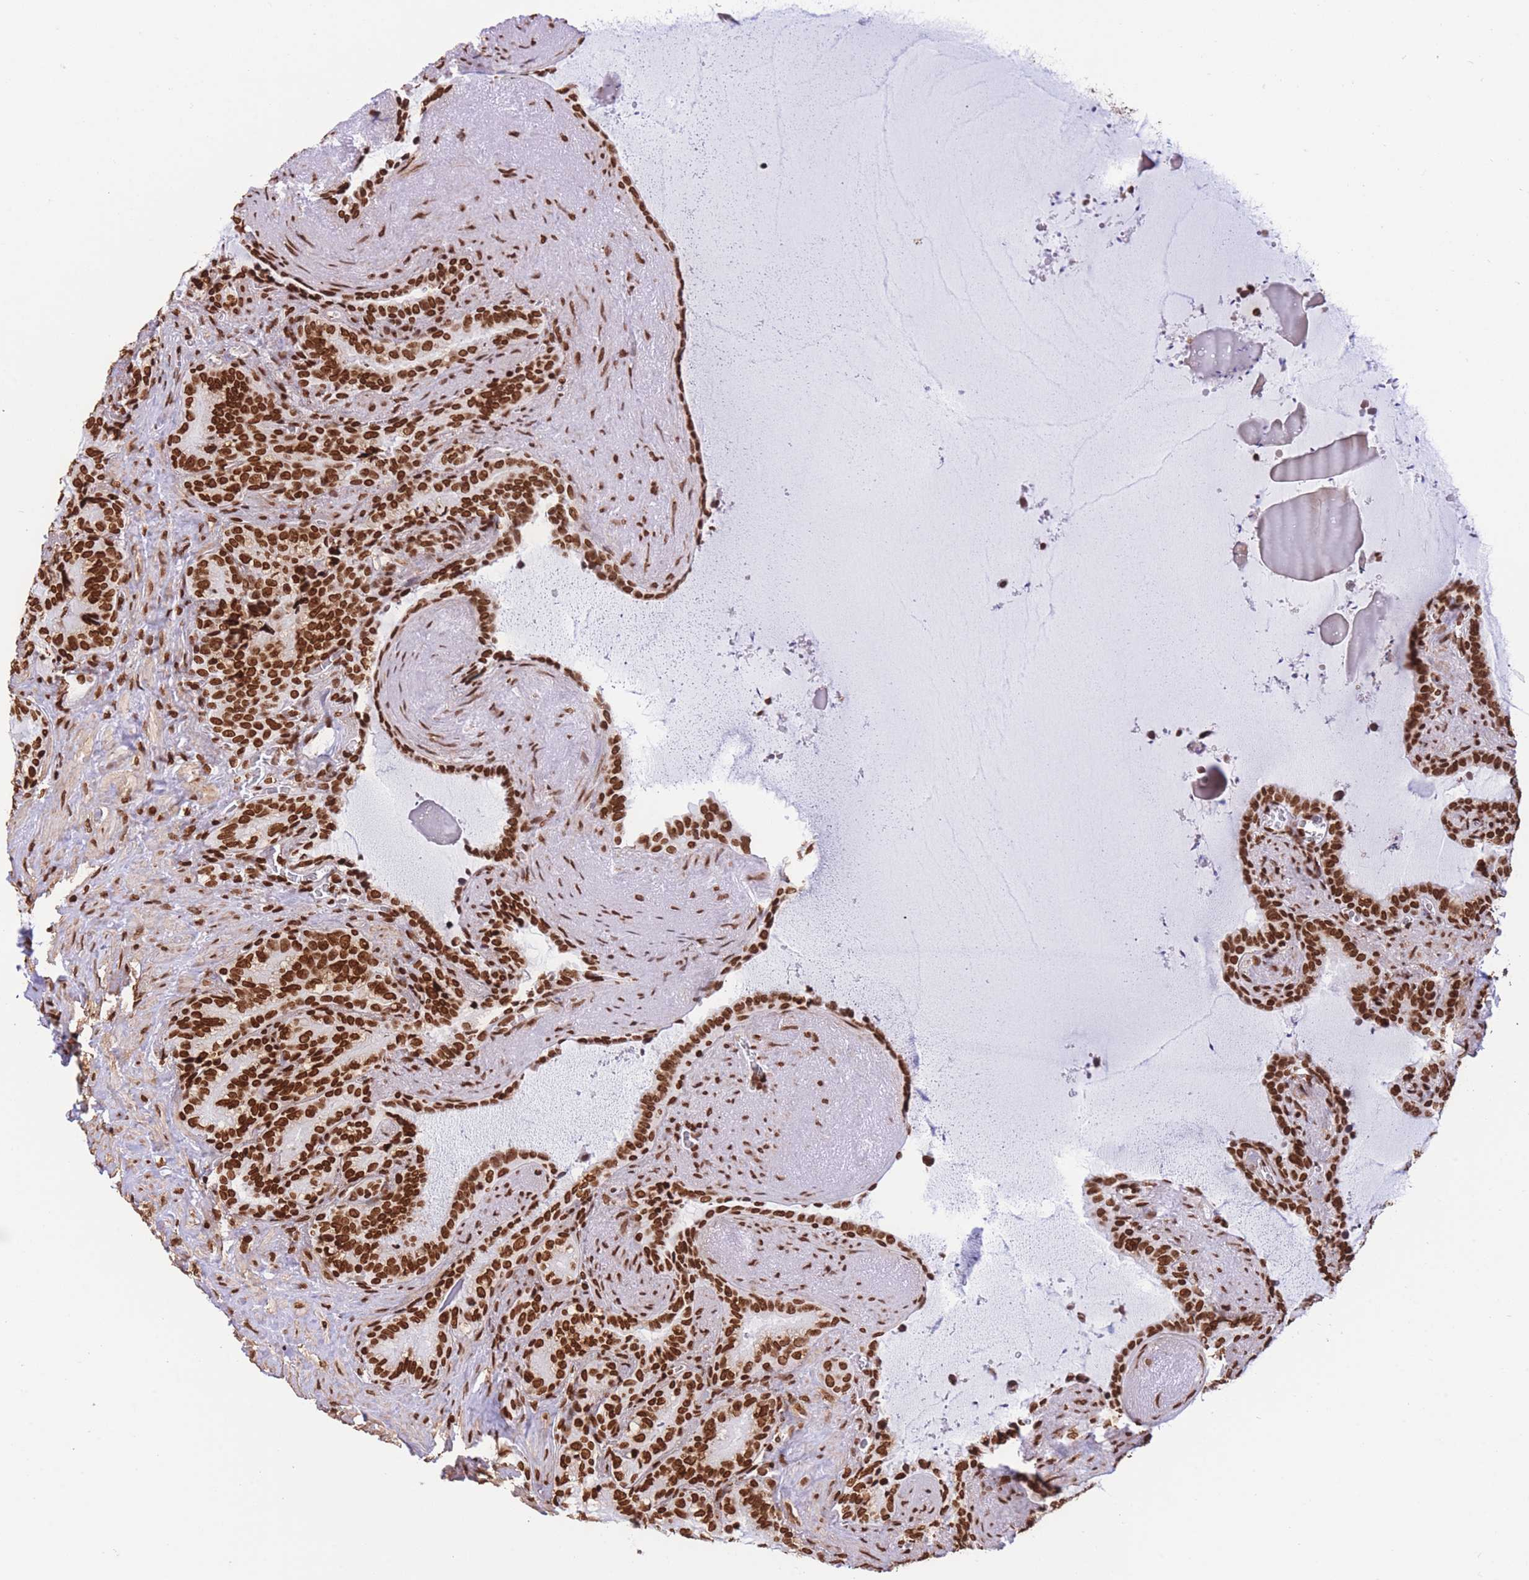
{"staining": {"intensity": "strong", "quantity": ">75%", "location": "nuclear"}, "tissue": "seminal vesicle", "cell_type": "Glandular cells", "image_type": "normal", "snomed": [{"axis": "morphology", "description": "Normal tissue, NOS"}, {"axis": "topography", "description": "Prostate"}, {"axis": "topography", "description": "Seminal veicle"}], "caption": "This histopathology image shows immunohistochemistry (IHC) staining of benign seminal vesicle, with high strong nuclear positivity in approximately >75% of glandular cells.", "gene": "H2BC10", "patient": {"sex": "male", "age": 58}}